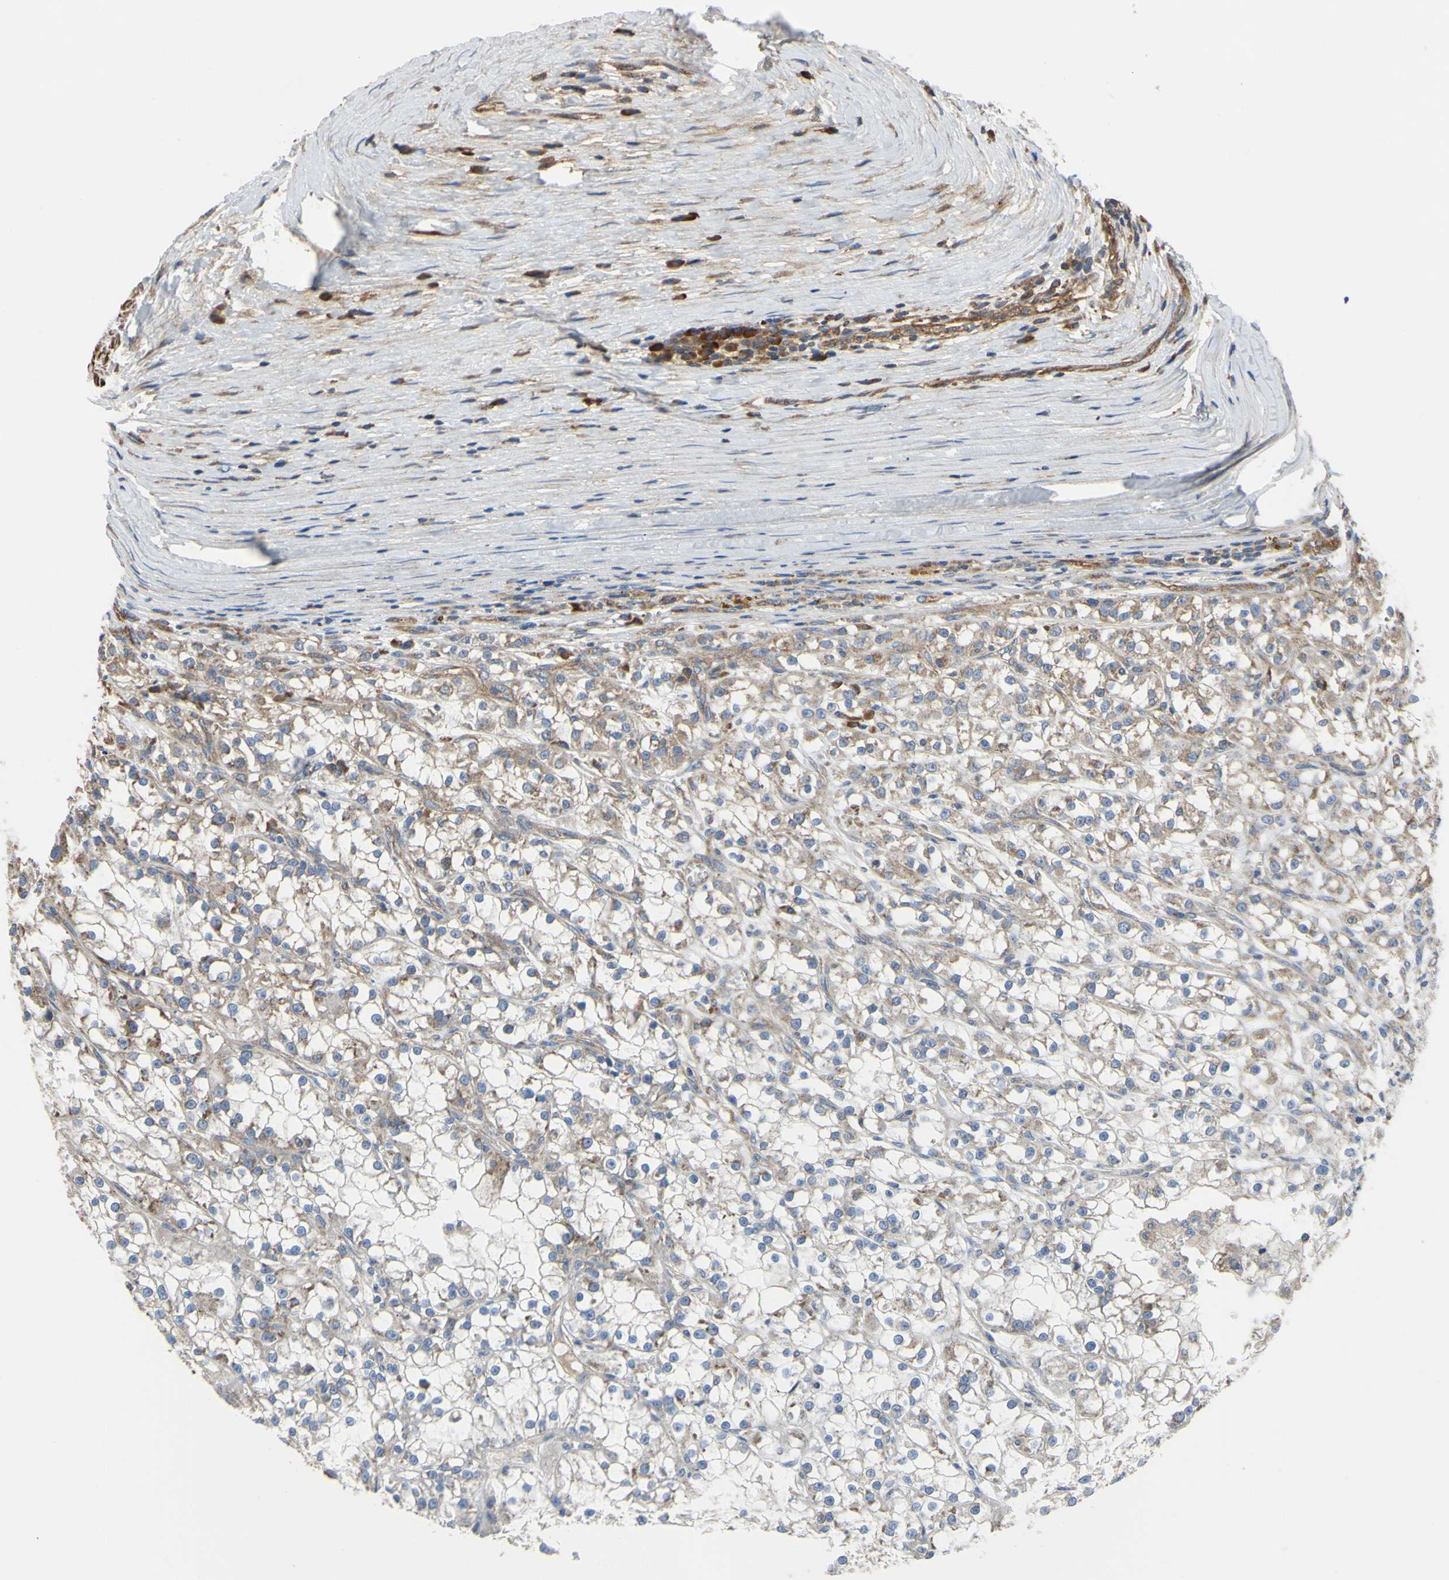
{"staining": {"intensity": "moderate", "quantity": ">75%", "location": "cytoplasmic/membranous"}, "tissue": "renal cancer", "cell_type": "Tumor cells", "image_type": "cancer", "snomed": [{"axis": "morphology", "description": "Adenocarcinoma, NOS"}, {"axis": "topography", "description": "Kidney"}], "caption": "Immunohistochemical staining of human renal adenocarcinoma shows medium levels of moderate cytoplasmic/membranous protein staining in about >75% of tumor cells. (DAB IHC with brightfield microscopy, high magnification).", "gene": "BECN1", "patient": {"sex": "female", "age": 52}}